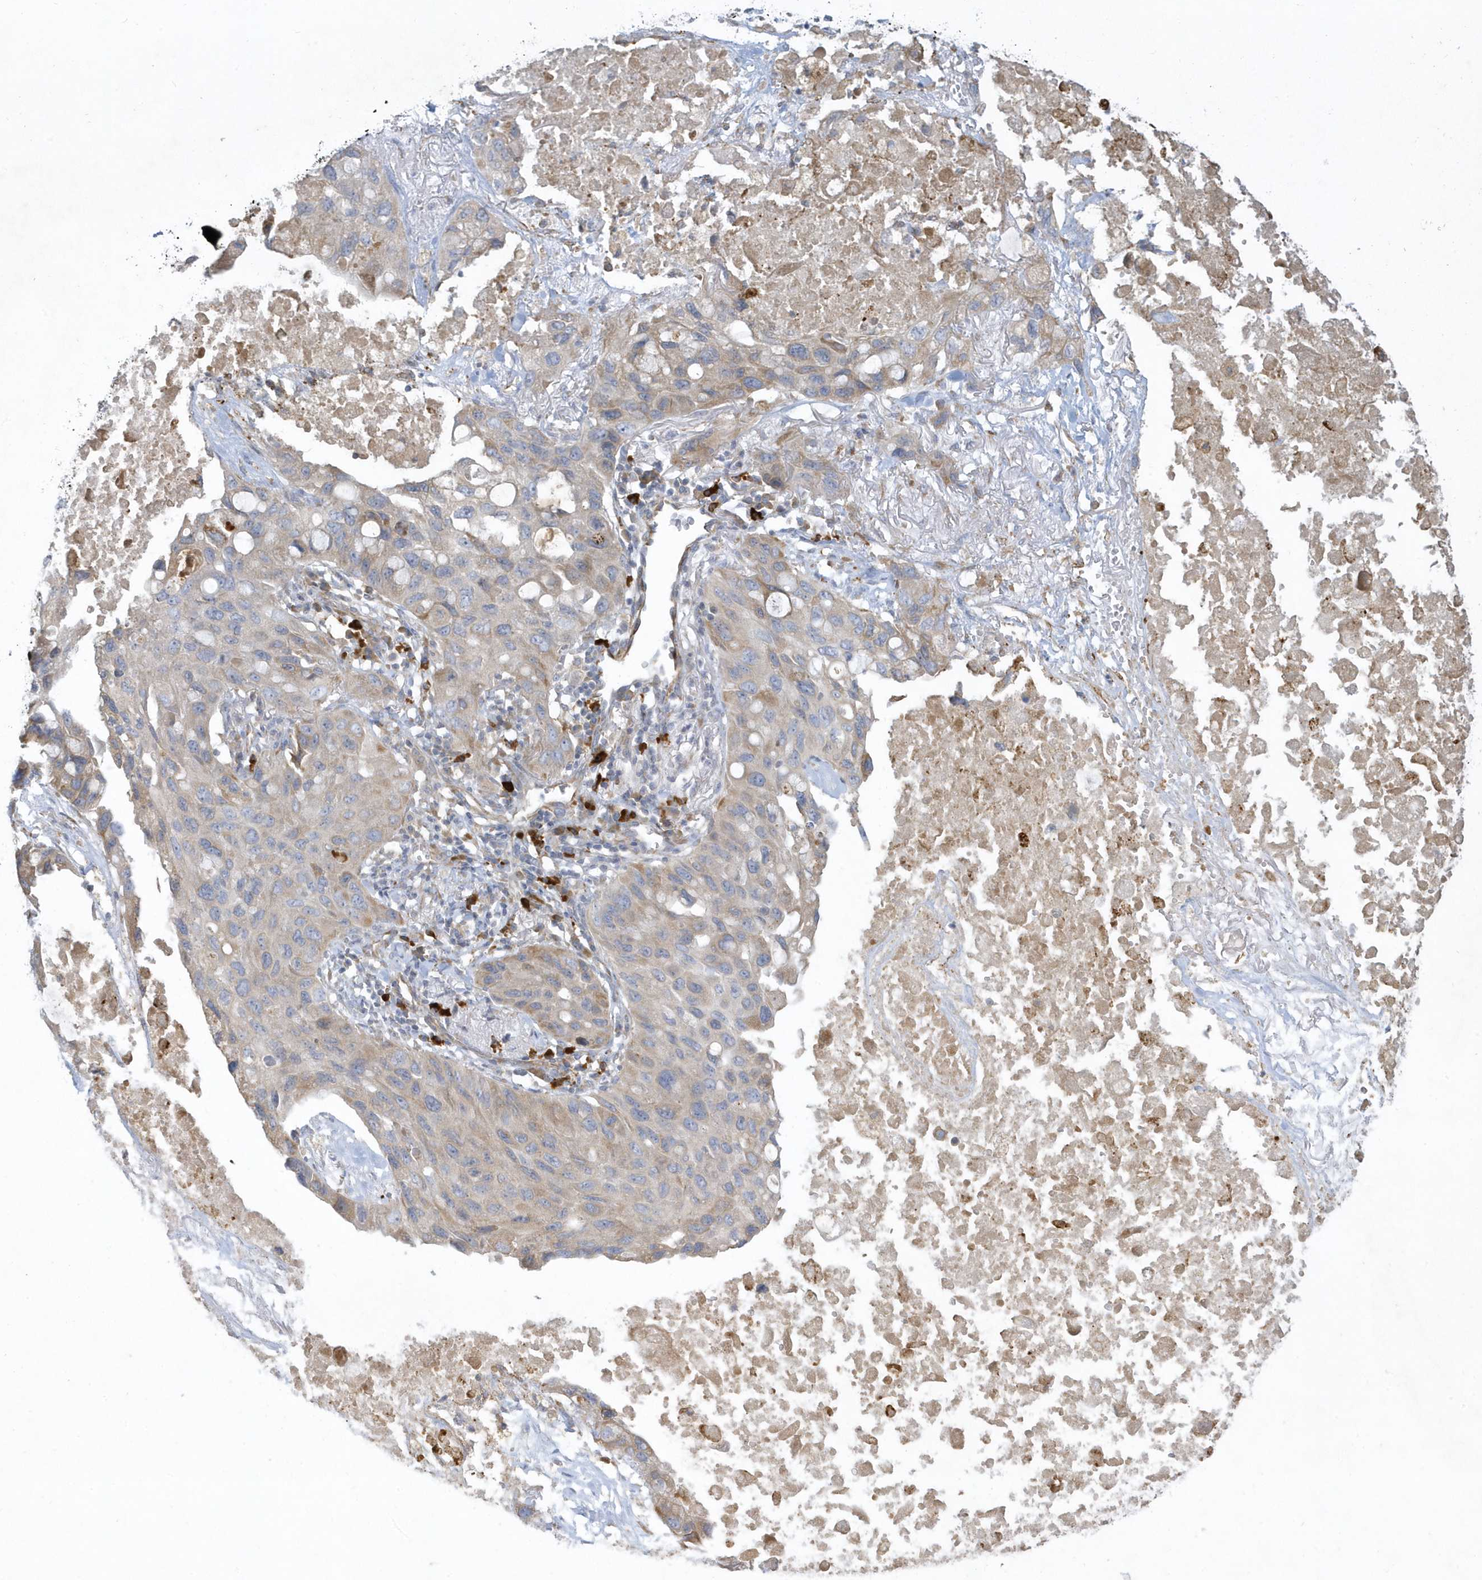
{"staining": {"intensity": "weak", "quantity": "<25%", "location": "cytoplasmic/membranous"}, "tissue": "lung cancer", "cell_type": "Tumor cells", "image_type": "cancer", "snomed": [{"axis": "morphology", "description": "Squamous cell carcinoma, NOS"}, {"axis": "topography", "description": "Lung"}], "caption": "Immunohistochemical staining of human squamous cell carcinoma (lung) displays no significant staining in tumor cells.", "gene": "THADA", "patient": {"sex": "female", "age": 73}}